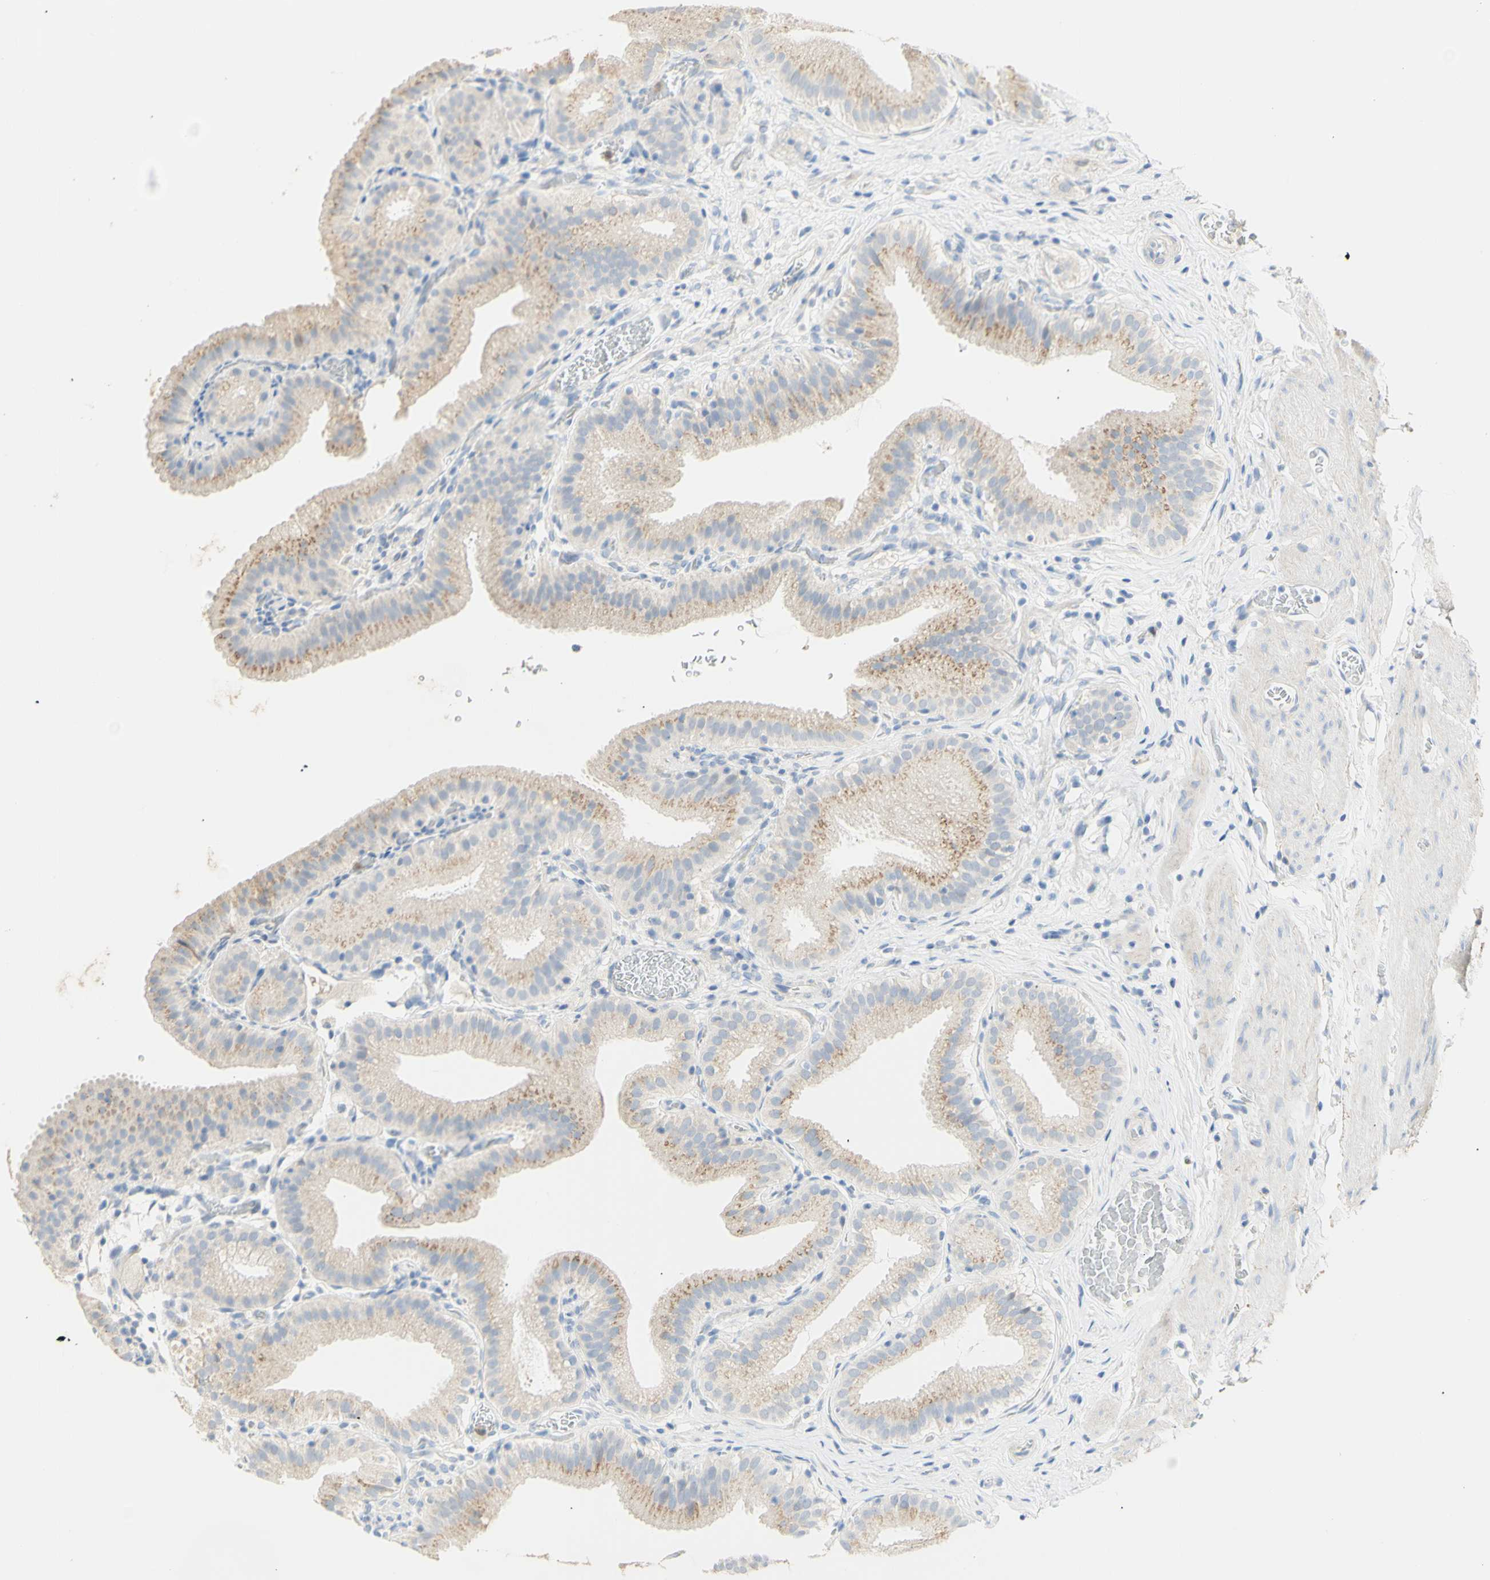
{"staining": {"intensity": "weak", "quantity": ">75%", "location": "cytoplasmic/membranous"}, "tissue": "gallbladder", "cell_type": "Glandular cells", "image_type": "normal", "snomed": [{"axis": "morphology", "description": "Normal tissue, NOS"}, {"axis": "topography", "description": "Gallbladder"}], "caption": "DAB (3,3'-diaminobenzidine) immunohistochemical staining of benign gallbladder shows weak cytoplasmic/membranous protein expression in about >75% of glandular cells.", "gene": "B4GALNT3", "patient": {"sex": "male", "age": 54}}